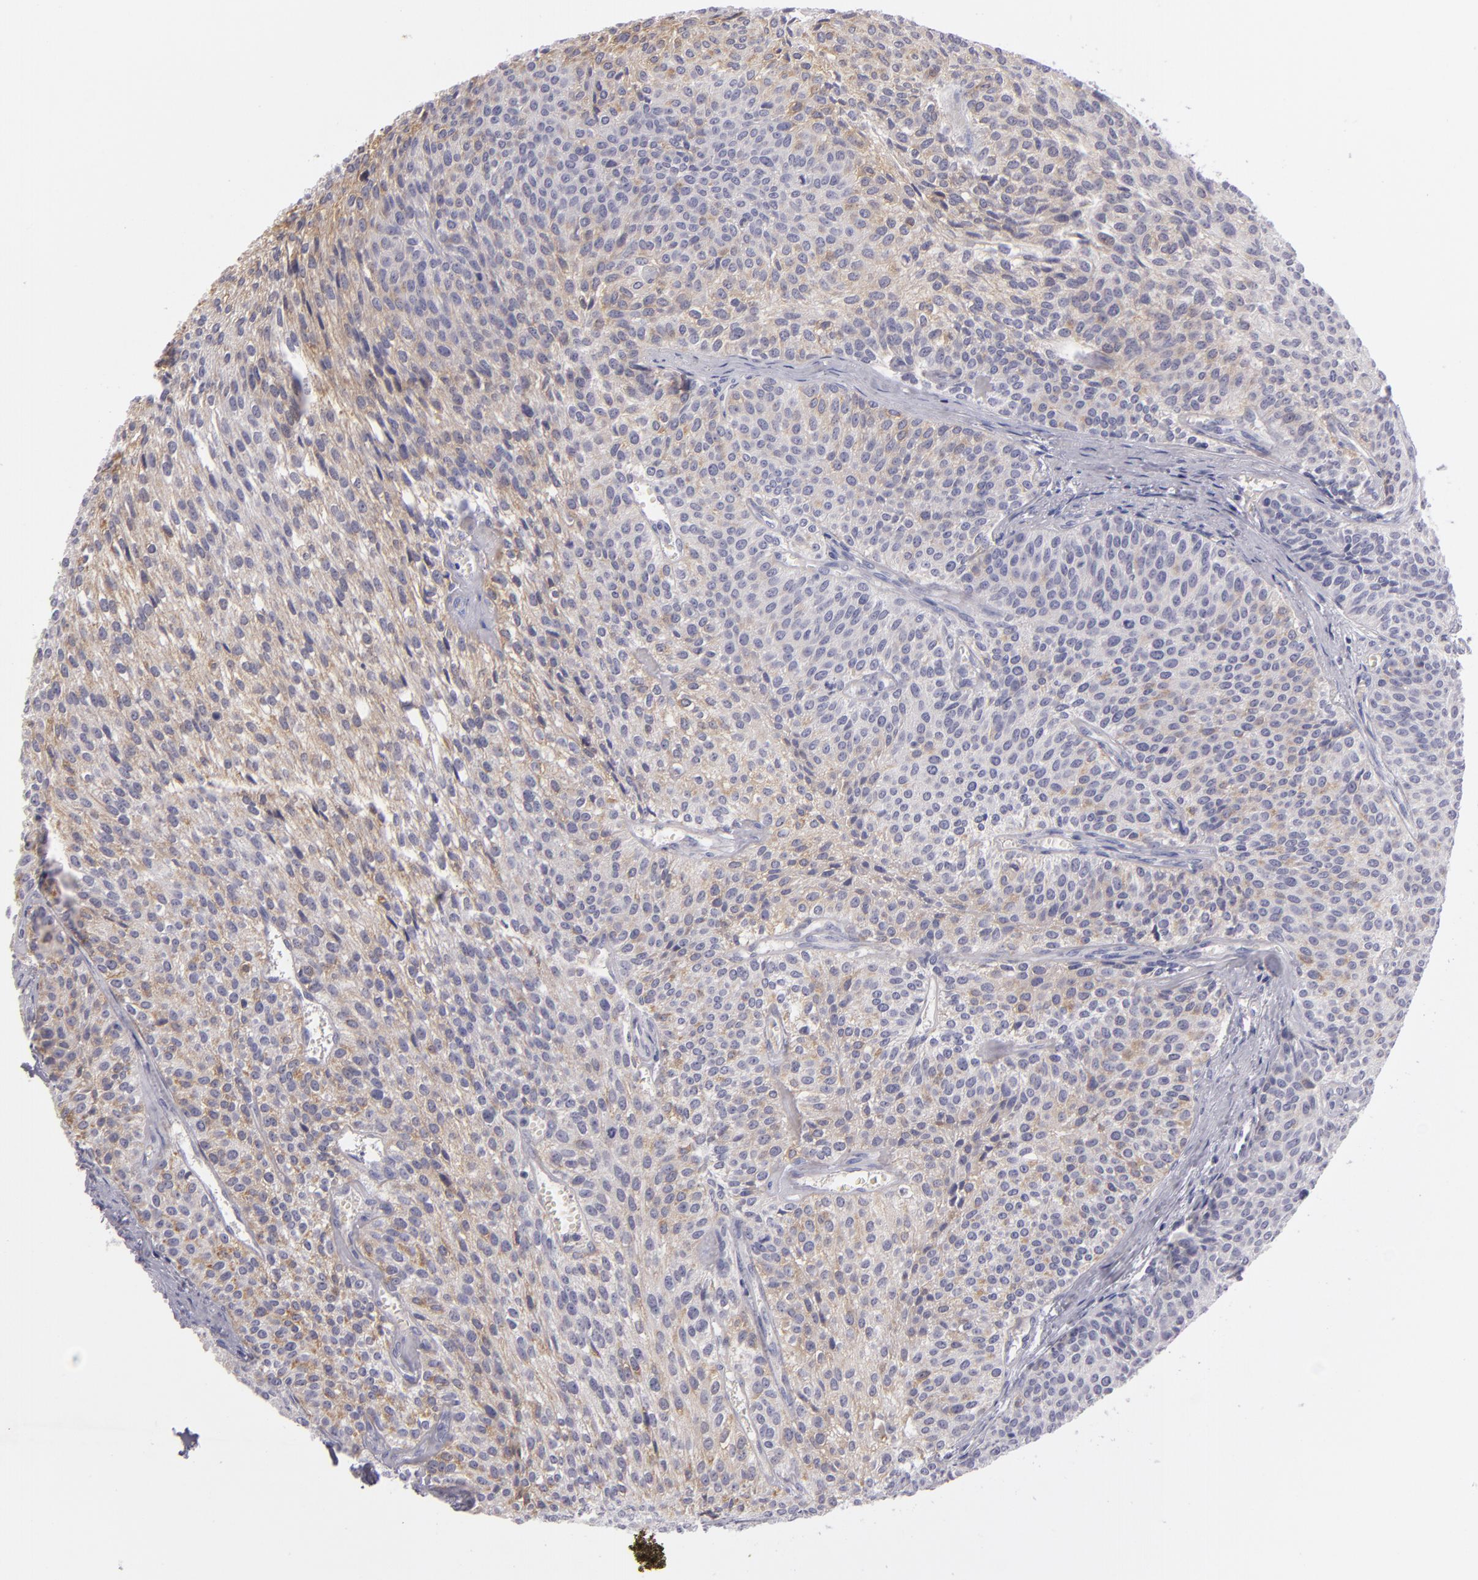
{"staining": {"intensity": "weak", "quantity": "25%-75%", "location": "cytoplasmic/membranous"}, "tissue": "urothelial cancer", "cell_type": "Tumor cells", "image_type": "cancer", "snomed": [{"axis": "morphology", "description": "Urothelial carcinoma, Low grade"}, {"axis": "topography", "description": "Urinary bladder"}], "caption": "This micrograph exhibits IHC staining of human urothelial carcinoma (low-grade), with low weak cytoplasmic/membranous positivity in approximately 25%-75% of tumor cells.", "gene": "TNNC1", "patient": {"sex": "female", "age": 73}}